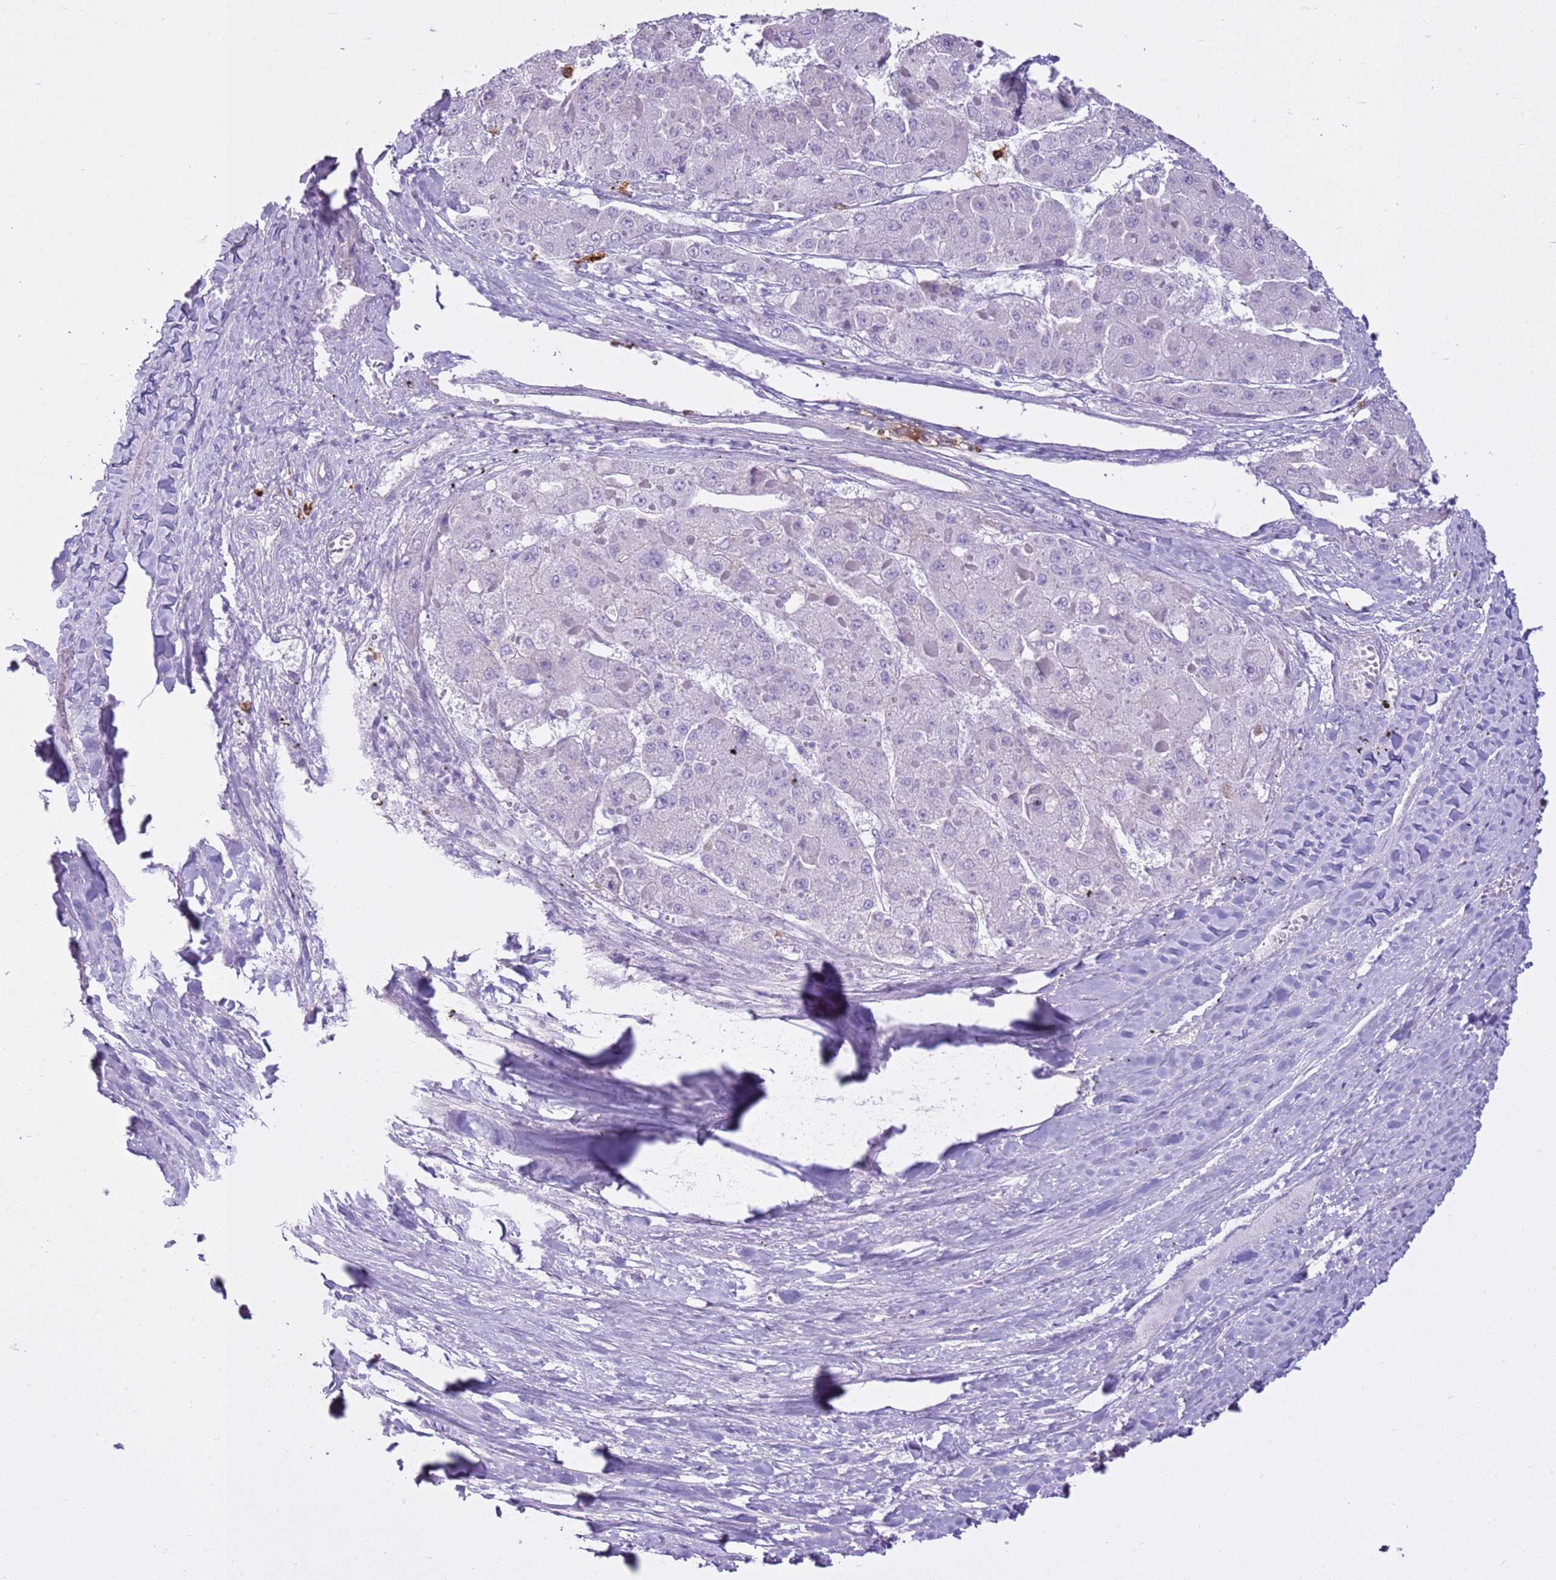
{"staining": {"intensity": "negative", "quantity": "none", "location": "none"}, "tissue": "liver cancer", "cell_type": "Tumor cells", "image_type": "cancer", "snomed": [{"axis": "morphology", "description": "Carcinoma, Hepatocellular, NOS"}, {"axis": "topography", "description": "Liver"}], "caption": "The histopathology image exhibits no staining of tumor cells in hepatocellular carcinoma (liver).", "gene": "CD177", "patient": {"sex": "female", "age": 73}}